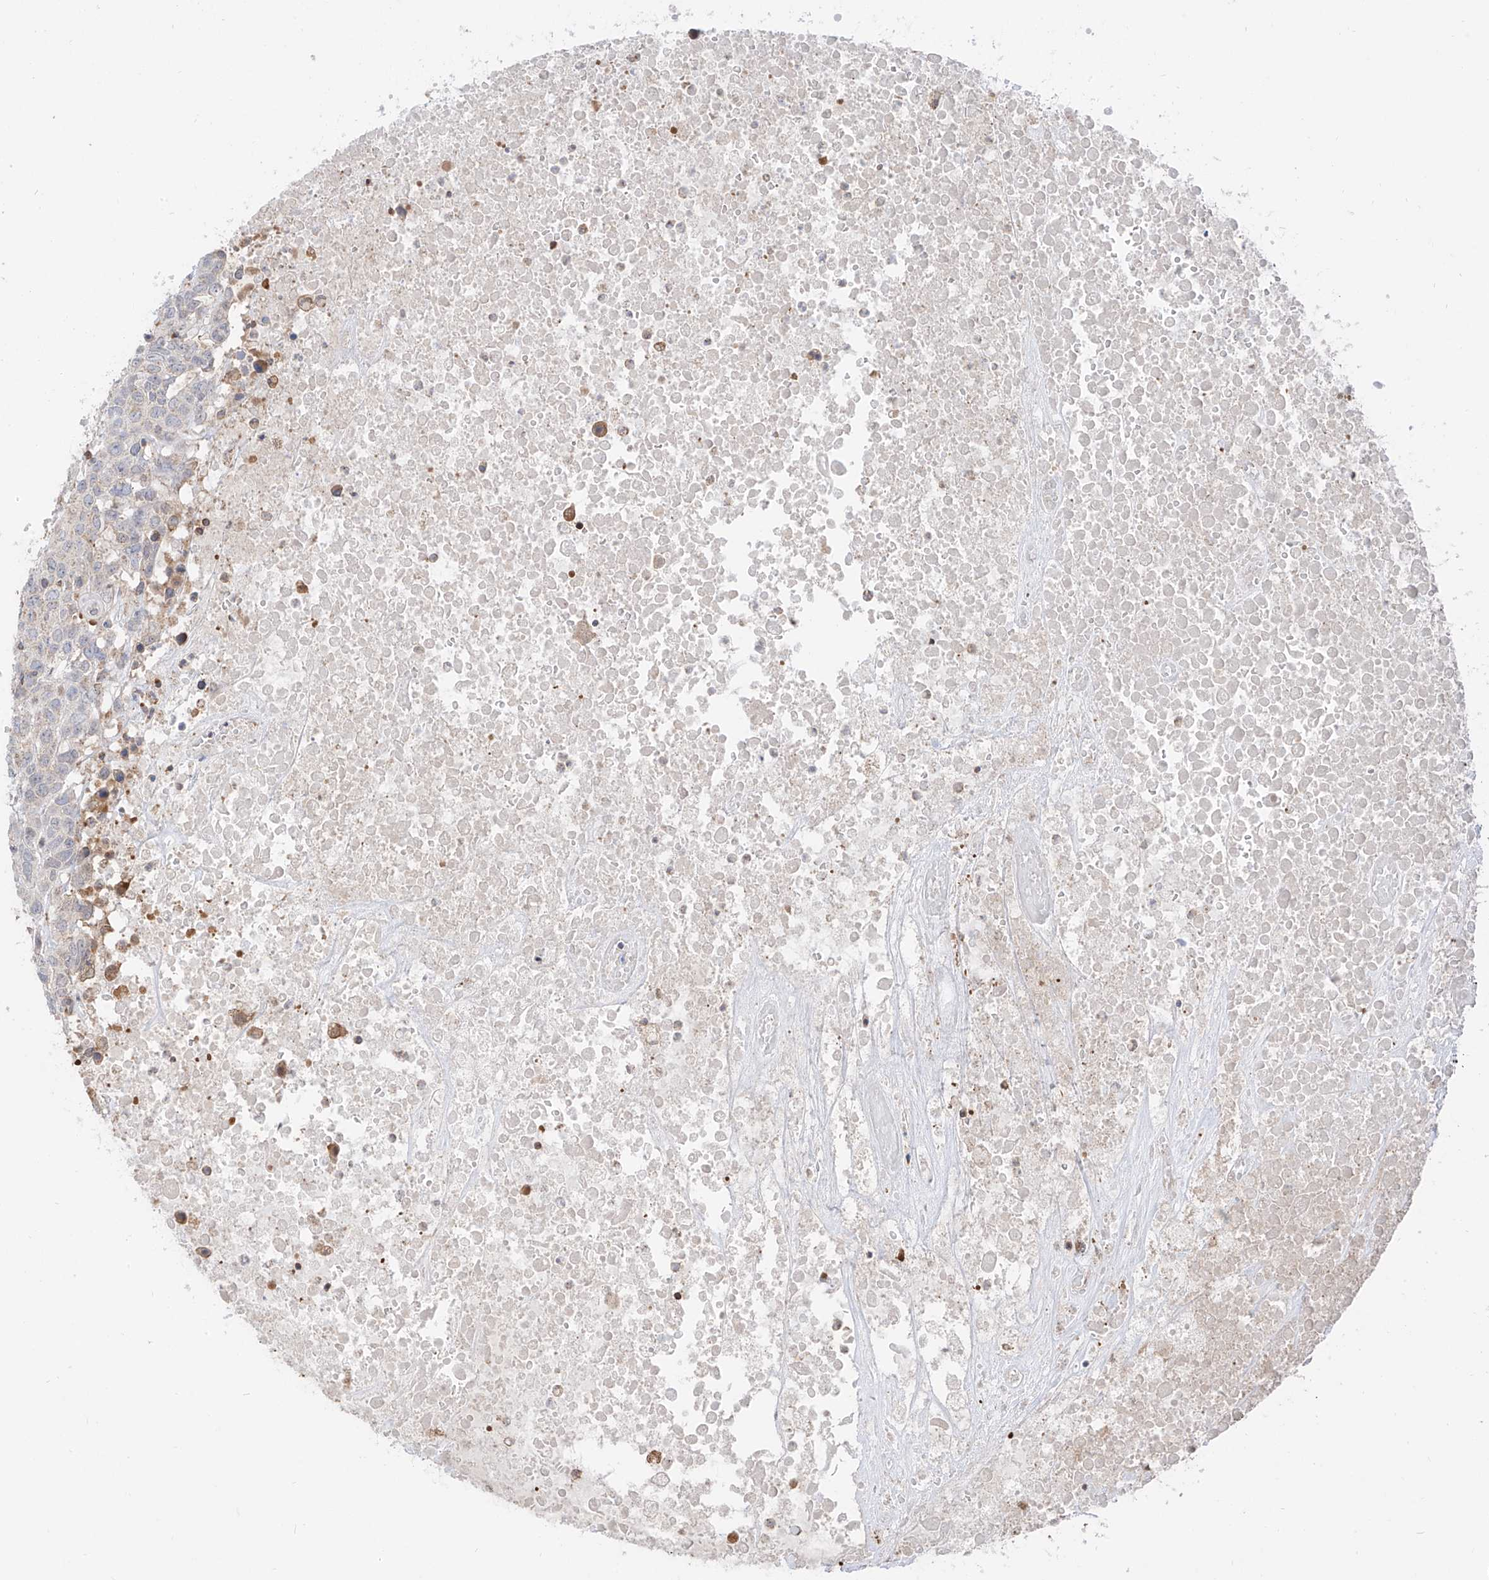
{"staining": {"intensity": "negative", "quantity": "none", "location": "none"}, "tissue": "head and neck cancer", "cell_type": "Tumor cells", "image_type": "cancer", "snomed": [{"axis": "morphology", "description": "Squamous cell carcinoma, NOS"}, {"axis": "topography", "description": "Head-Neck"}], "caption": "This image is of head and neck cancer stained with immunohistochemistry to label a protein in brown with the nuclei are counter-stained blue. There is no positivity in tumor cells.", "gene": "ETHE1", "patient": {"sex": "male", "age": 66}}